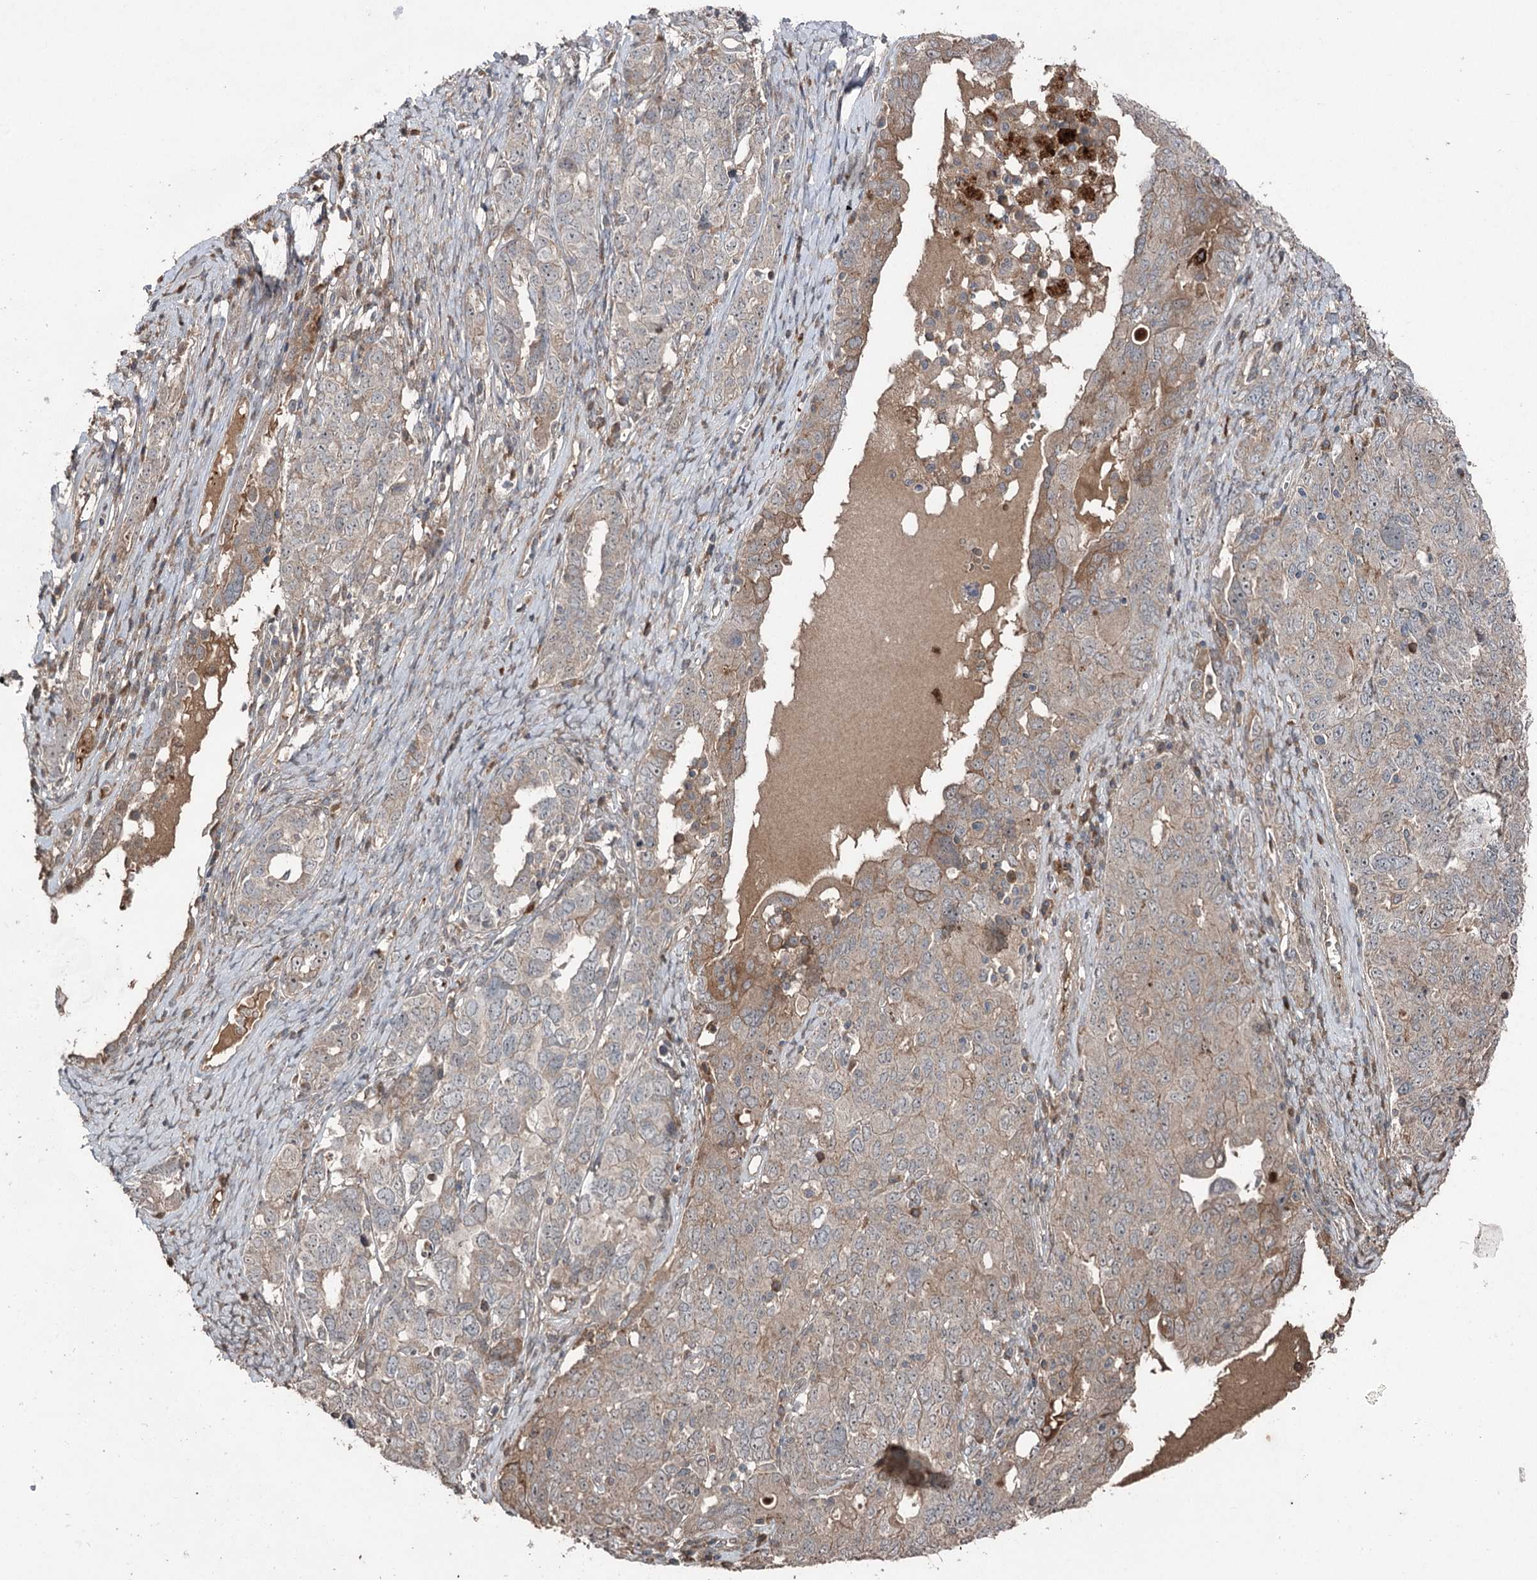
{"staining": {"intensity": "weak", "quantity": "25%-75%", "location": "cytoplasmic/membranous"}, "tissue": "ovarian cancer", "cell_type": "Tumor cells", "image_type": "cancer", "snomed": [{"axis": "morphology", "description": "Carcinoma, endometroid"}, {"axis": "topography", "description": "Ovary"}], "caption": "Ovarian cancer was stained to show a protein in brown. There is low levels of weak cytoplasmic/membranous staining in approximately 25%-75% of tumor cells.", "gene": "MAPK8IP2", "patient": {"sex": "female", "age": 62}}